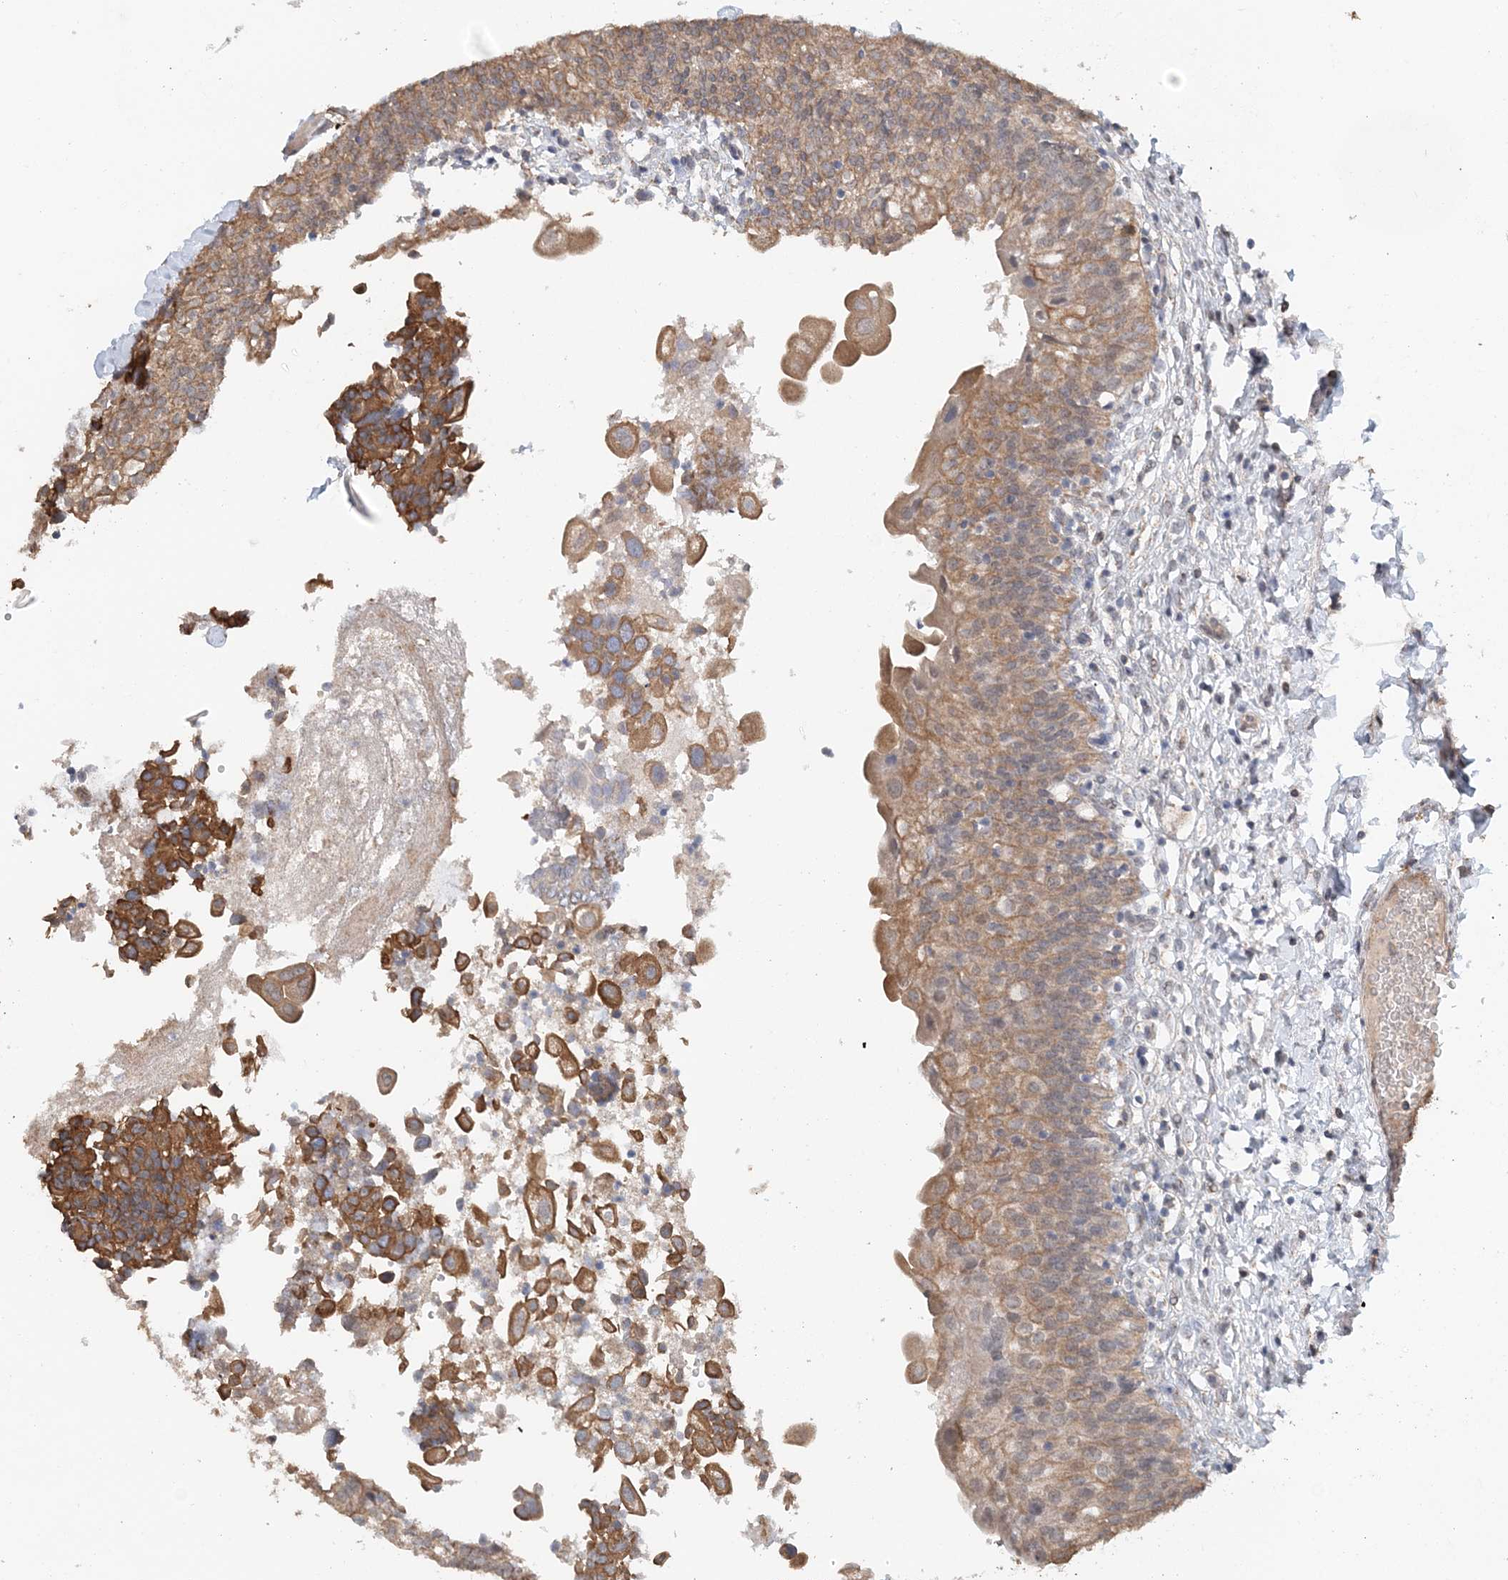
{"staining": {"intensity": "strong", "quantity": ">75%", "location": "cytoplasmic/membranous"}, "tissue": "urinary bladder", "cell_type": "Urothelial cells", "image_type": "normal", "snomed": [{"axis": "morphology", "description": "Normal tissue, NOS"}, {"axis": "topography", "description": "Urinary bladder"}], "caption": "High-magnification brightfield microscopy of unremarkable urinary bladder stained with DAB (3,3'-diaminobenzidine) (brown) and counterstained with hematoxylin (blue). urothelial cells exhibit strong cytoplasmic/membranous staining is identified in about>75% of cells. (Brightfield microscopy of DAB IHC at high magnification).", "gene": "FBXO38", "patient": {"sex": "male", "age": 55}}